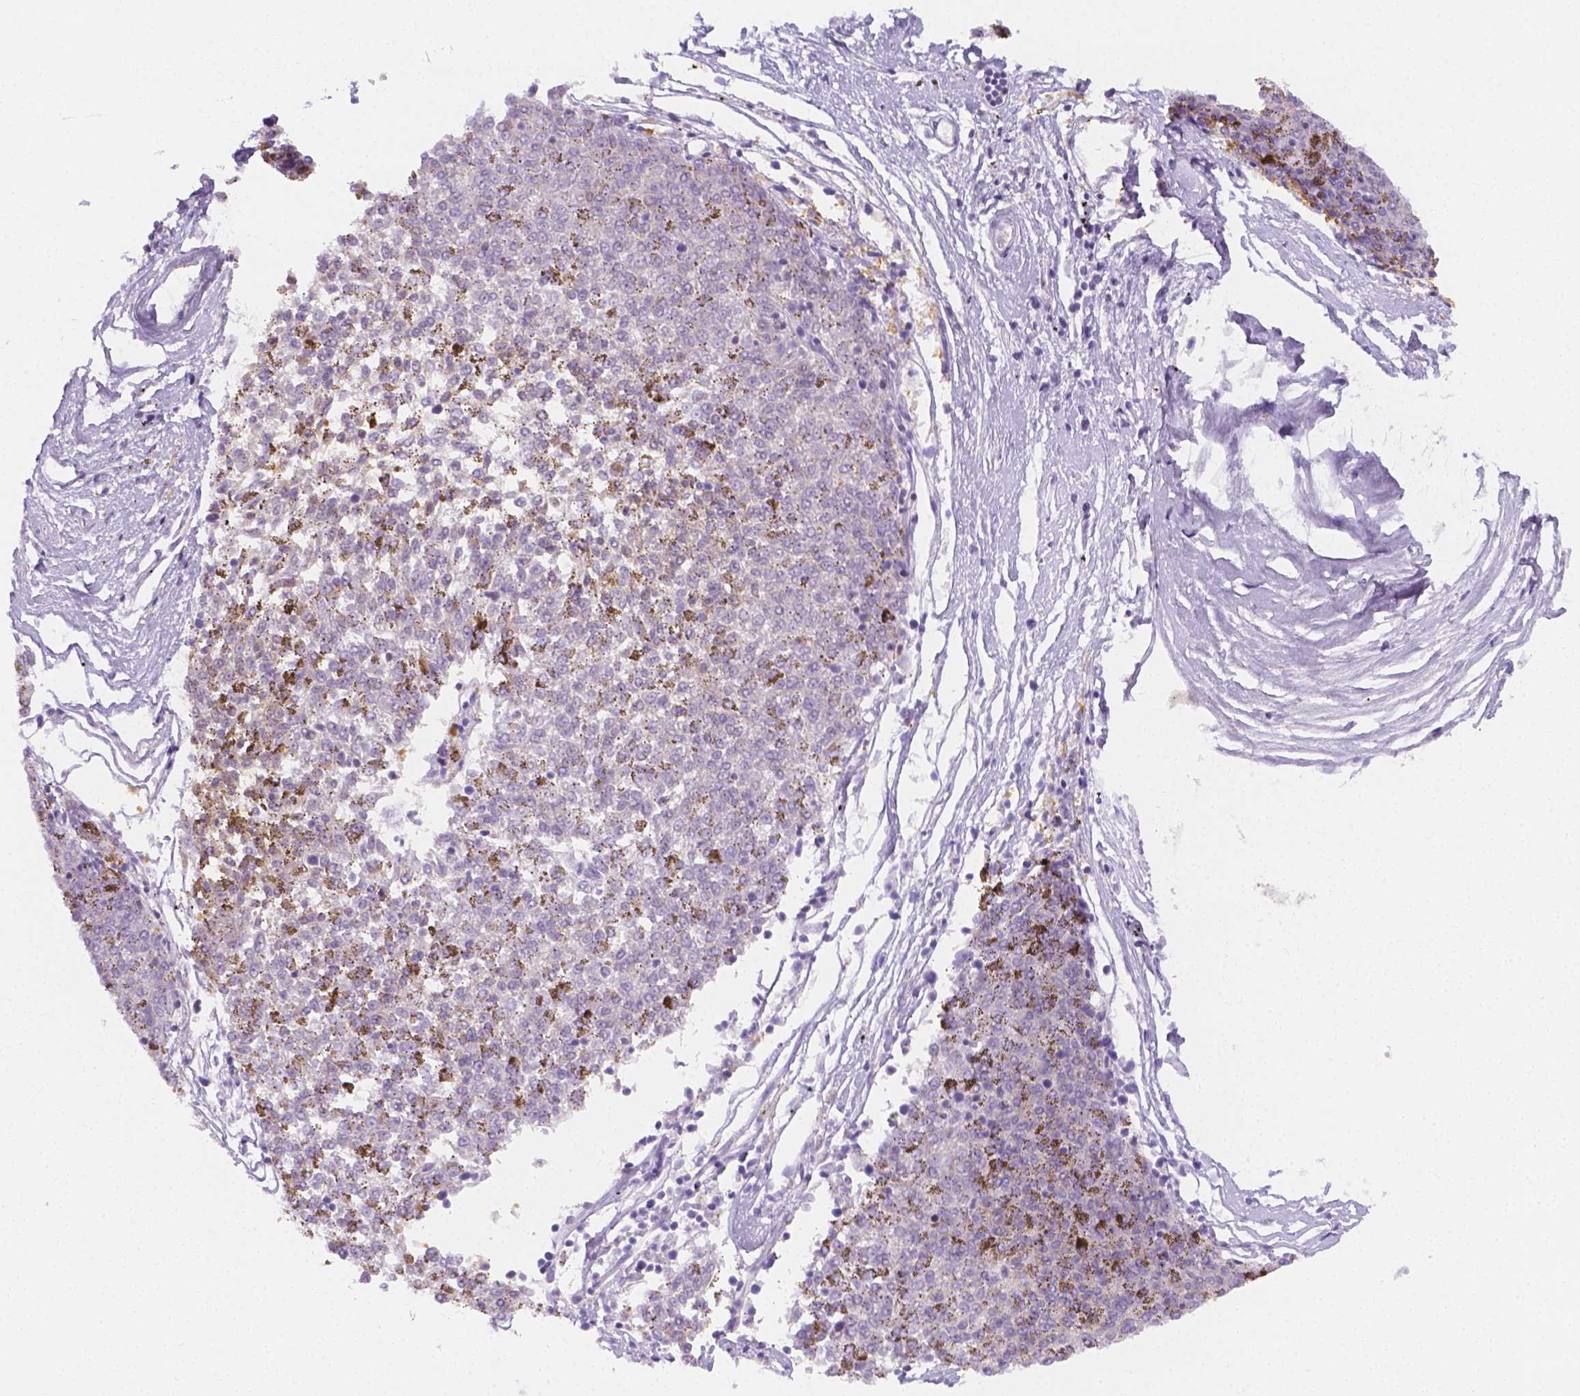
{"staining": {"intensity": "moderate", "quantity": "25%-75%", "location": "cytoplasmic/membranous"}, "tissue": "melanoma", "cell_type": "Tumor cells", "image_type": "cancer", "snomed": [{"axis": "morphology", "description": "Malignant melanoma, NOS"}, {"axis": "topography", "description": "Skin"}], "caption": "Protein expression by immunohistochemistry (IHC) shows moderate cytoplasmic/membranous expression in approximately 25%-75% of tumor cells in malignant melanoma.", "gene": "SGTB", "patient": {"sex": "female", "age": 72}}